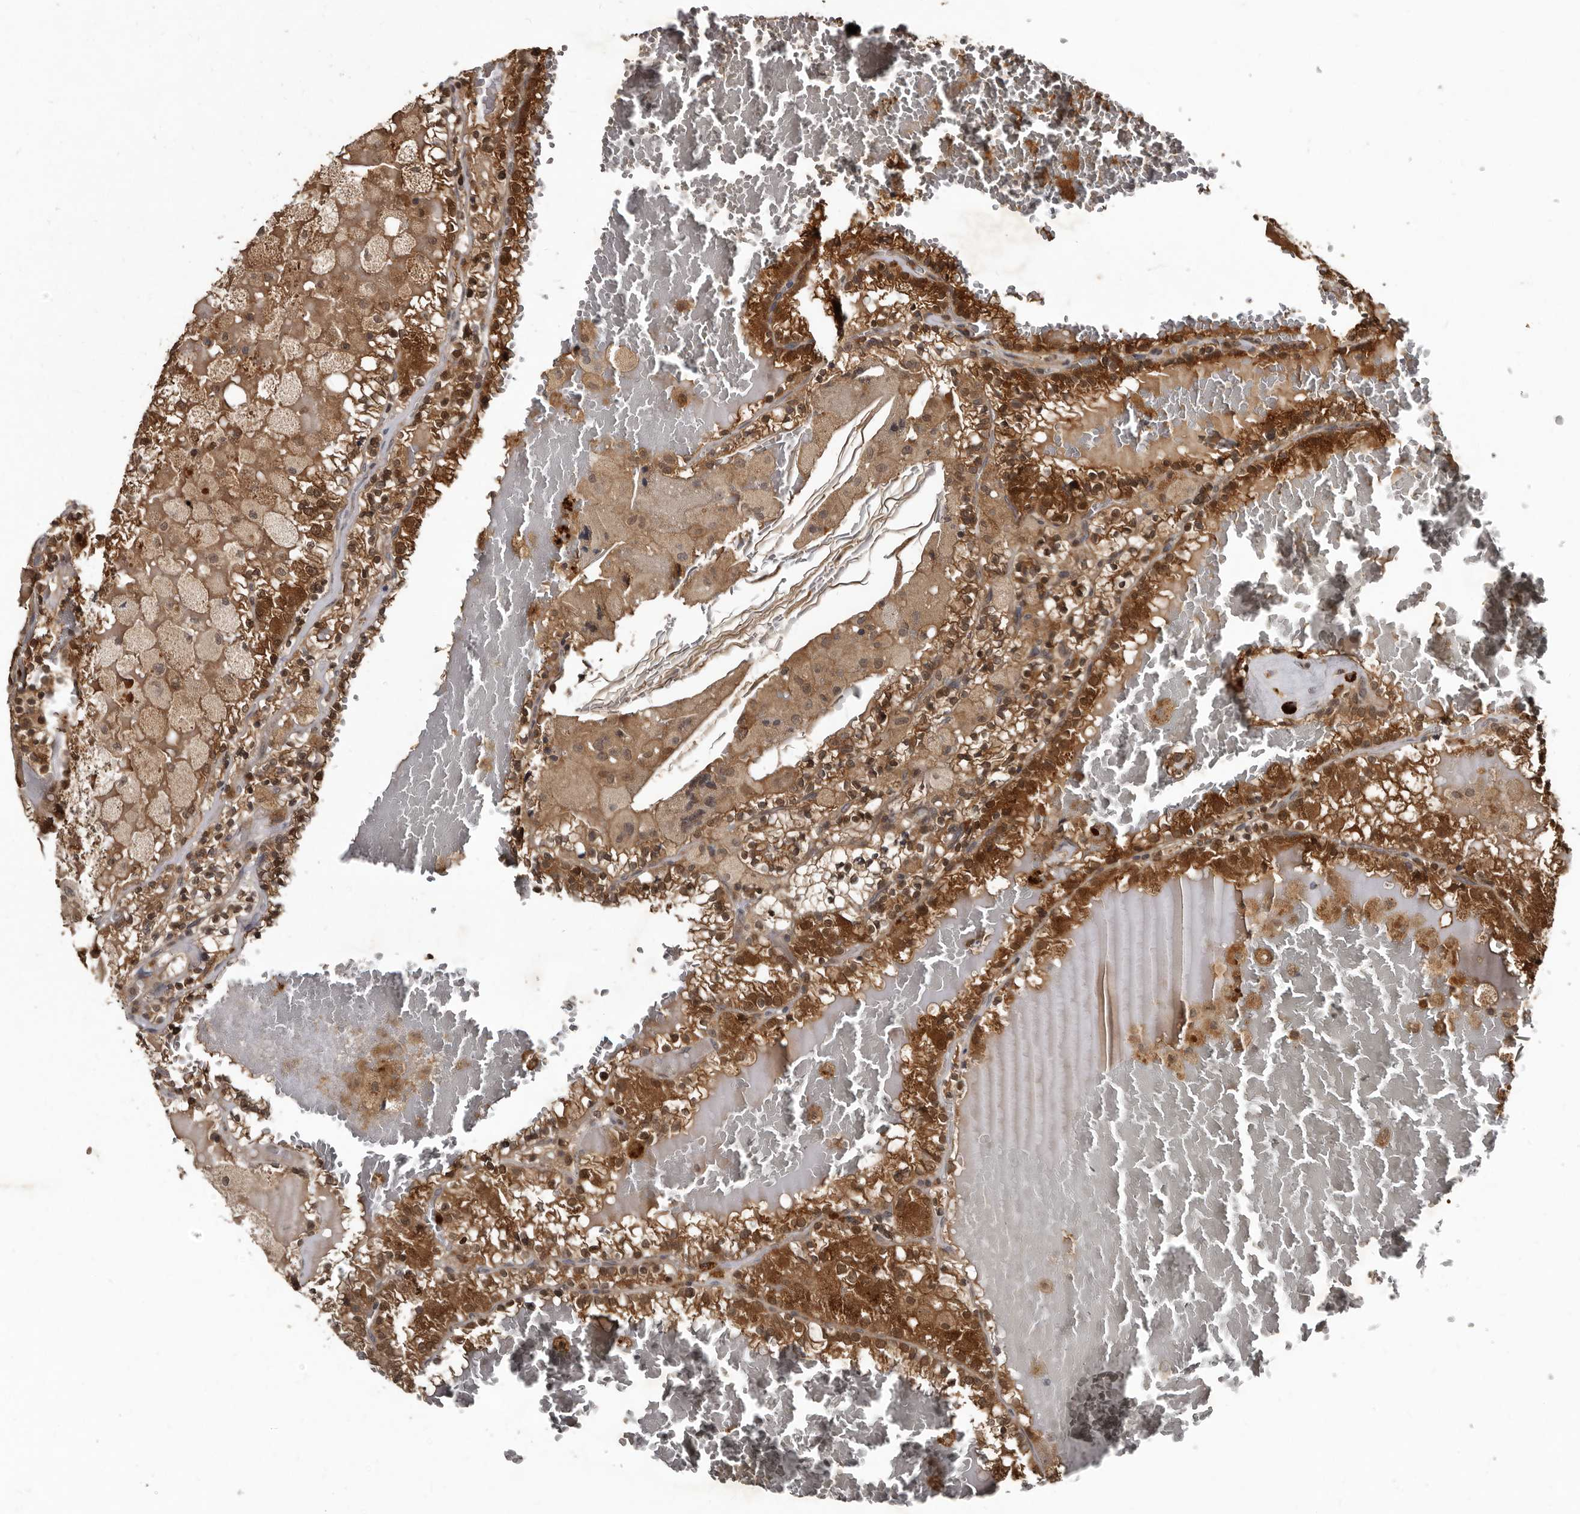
{"staining": {"intensity": "strong", "quantity": ">75%", "location": "cytoplasmic/membranous"}, "tissue": "renal cancer", "cell_type": "Tumor cells", "image_type": "cancer", "snomed": [{"axis": "morphology", "description": "Adenocarcinoma, NOS"}, {"axis": "topography", "description": "Kidney"}], "caption": "This image reveals IHC staining of adenocarcinoma (renal), with high strong cytoplasmic/membranous staining in approximately >75% of tumor cells.", "gene": "PMVK", "patient": {"sex": "female", "age": 56}}